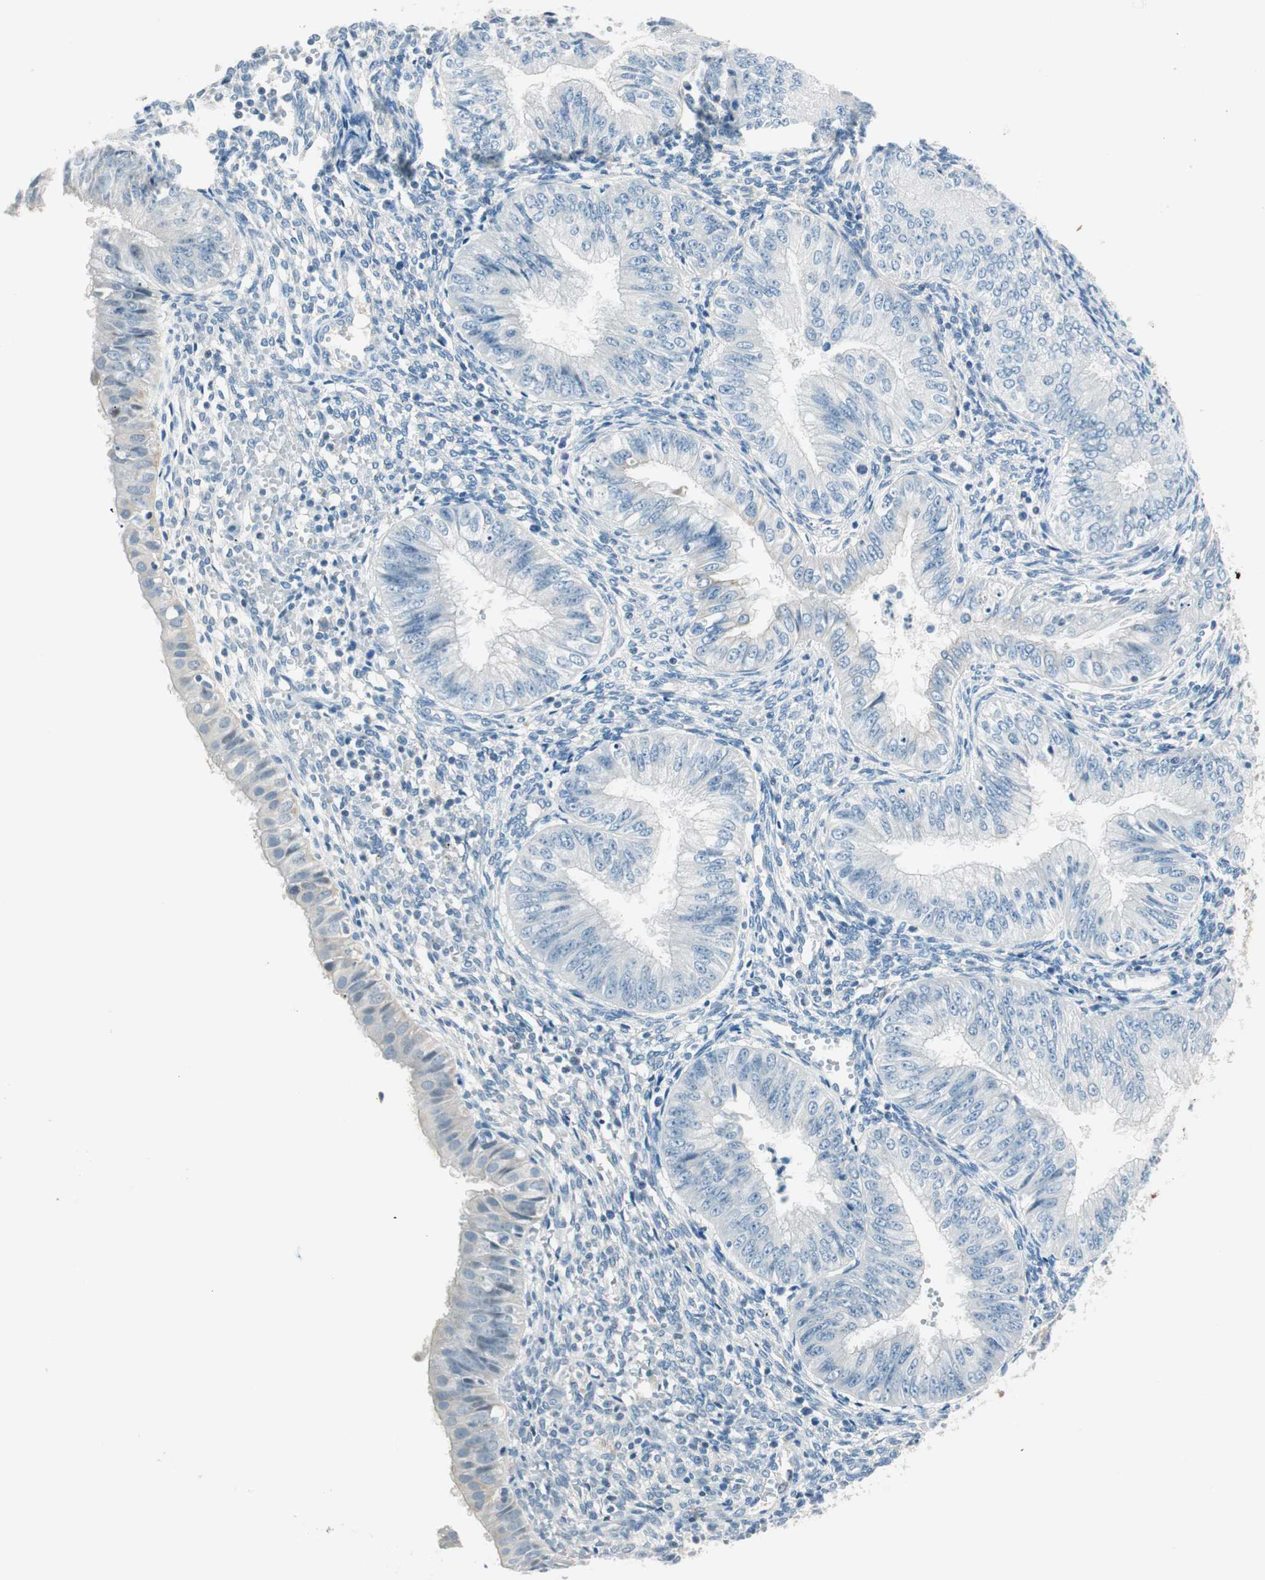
{"staining": {"intensity": "negative", "quantity": "none", "location": "none"}, "tissue": "endometrial cancer", "cell_type": "Tumor cells", "image_type": "cancer", "snomed": [{"axis": "morphology", "description": "Normal tissue, NOS"}, {"axis": "morphology", "description": "Adenocarcinoma, NOS"}, {"axis": "topography", "description": "Endometrium"}], "caption": "The photomicrograph reveals no significant positivity in tumor cells of endometrial cancer (adenocarcinoma). (Brightfield microscopy of DAB (3,3'-diaminobenzidine) immunohistochemistry (IHC) at high magnification).", "gene": "GNAO1", "patient": {"sex": "female", "age": 53}}